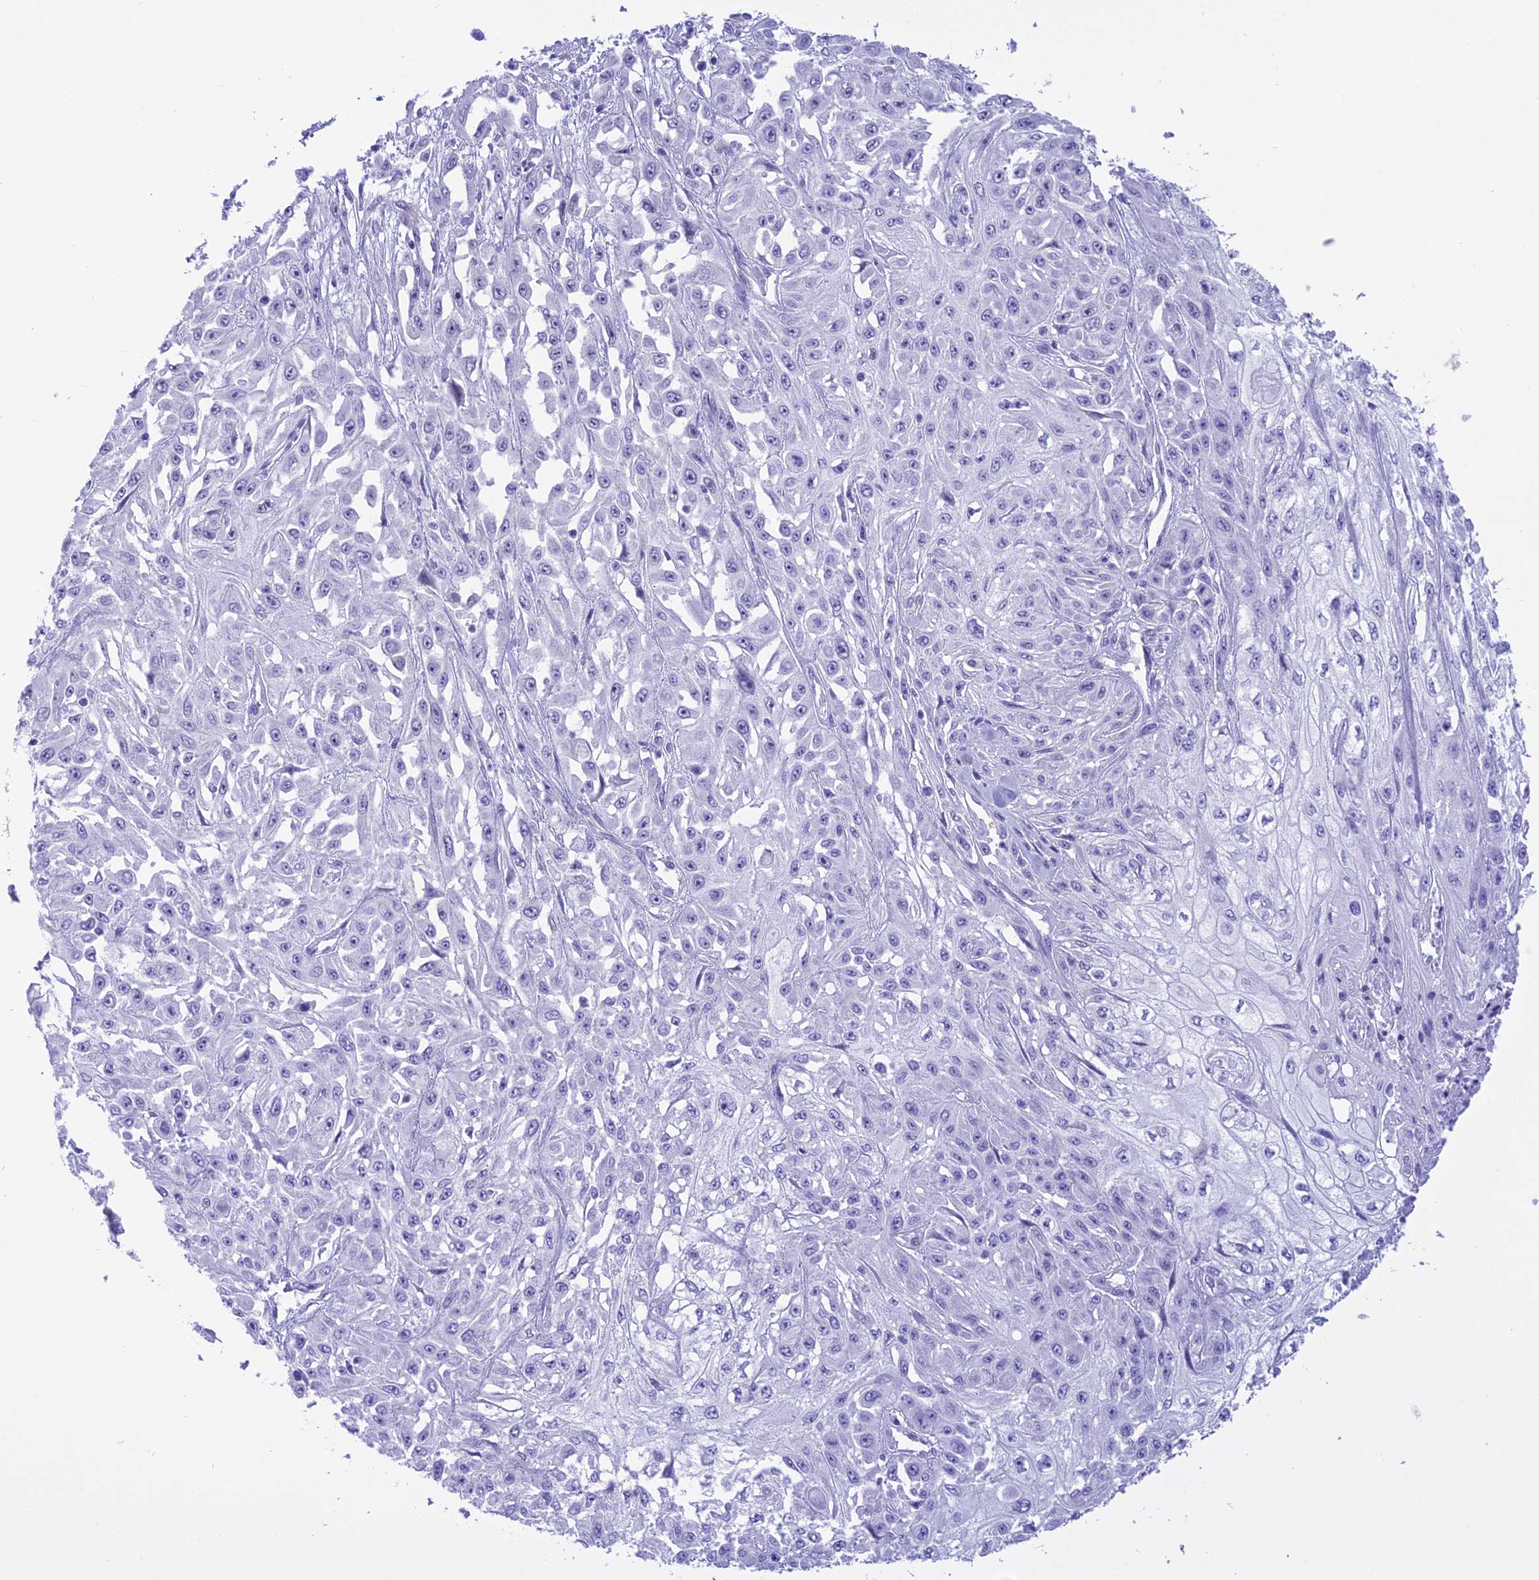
{"staining": {"intensity": "negative", "quantity": "none", "location": "none"}, "tissue": "skin cancer", "cell_type": "Tumor cells", "image_type": "cancer", "snomed": [{"axis": "morphology", "description": "Squamous cell carcinoma, NOS"}, {"axis": "morphology", "description": "Squamous cell carcinoma, metastatic, NOS"}, {"axis": "topography", "description": "Skin"}, {"axis": "topography", "description": "Lymph node"}], "caption": "Skin cancer (squamous cell carcinoma) was stained to show a protein in brown. There is no significant staining in tumor cells. The staining was performed using DAB to visualize the protein expression in brown, while the nuclei were stained in blue with hematoxylin (Magnification: 20x).", "gene": "DCAF16", "patient": {"sex": "male", "age": 75}}